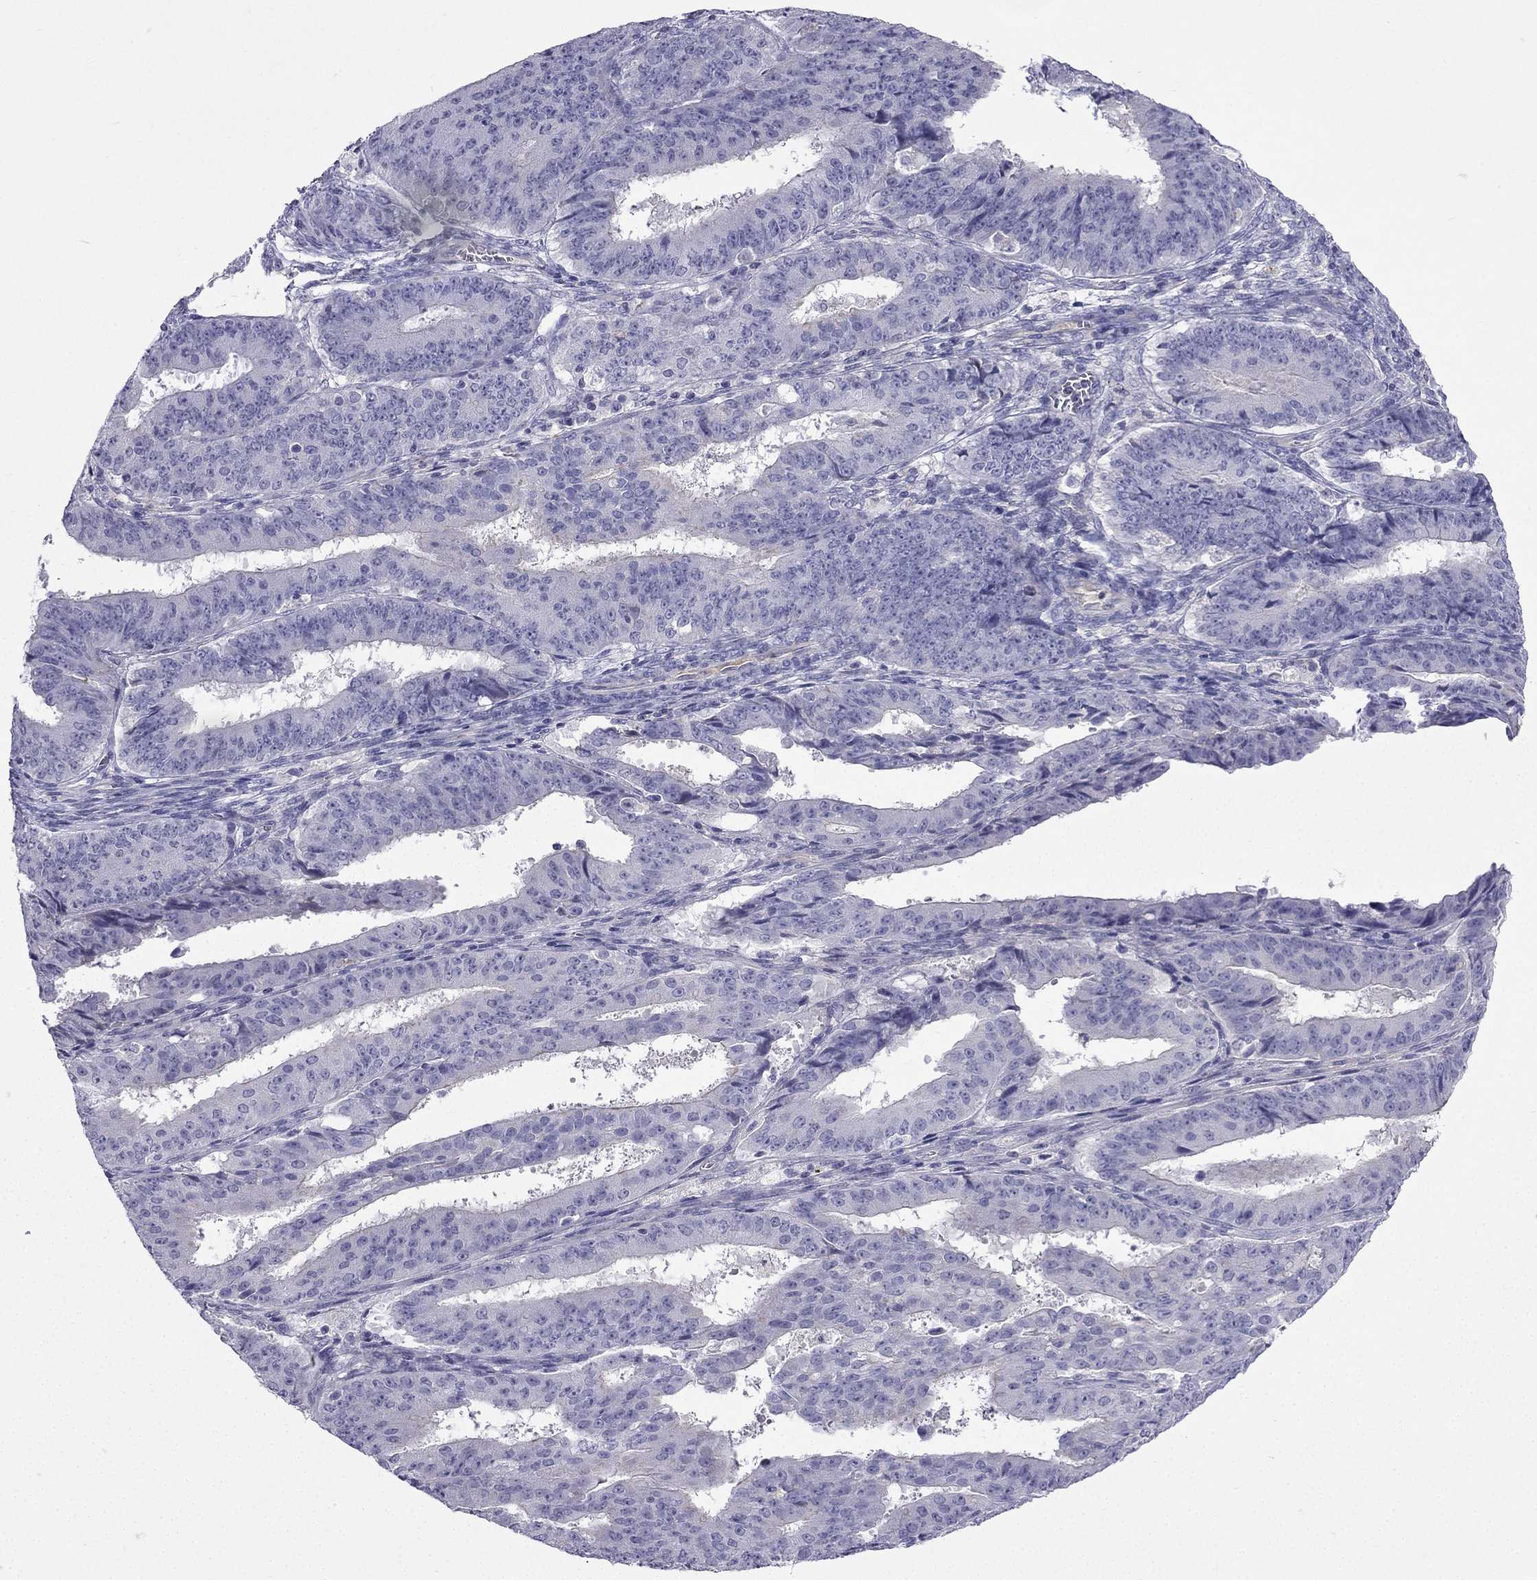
{"staining": {"intensity": "negative", "quantity": "none", "location": "none"}, "tissue": "ovarian cancer", "cell_type": "Tumor cells", "image_type": "cancer", "snomed": [{"axis": "morphology", "description": "Carcinoma, endometroid"}, {"axis": "topography", "description": "Ovary"}], "caption": "This is an IHC photomicrograph of ovarian endometroid carcinoma. There is no positivity in tumor cells.", "gene": "GJA8", "patient": {"sex": "female", "age": 42}}